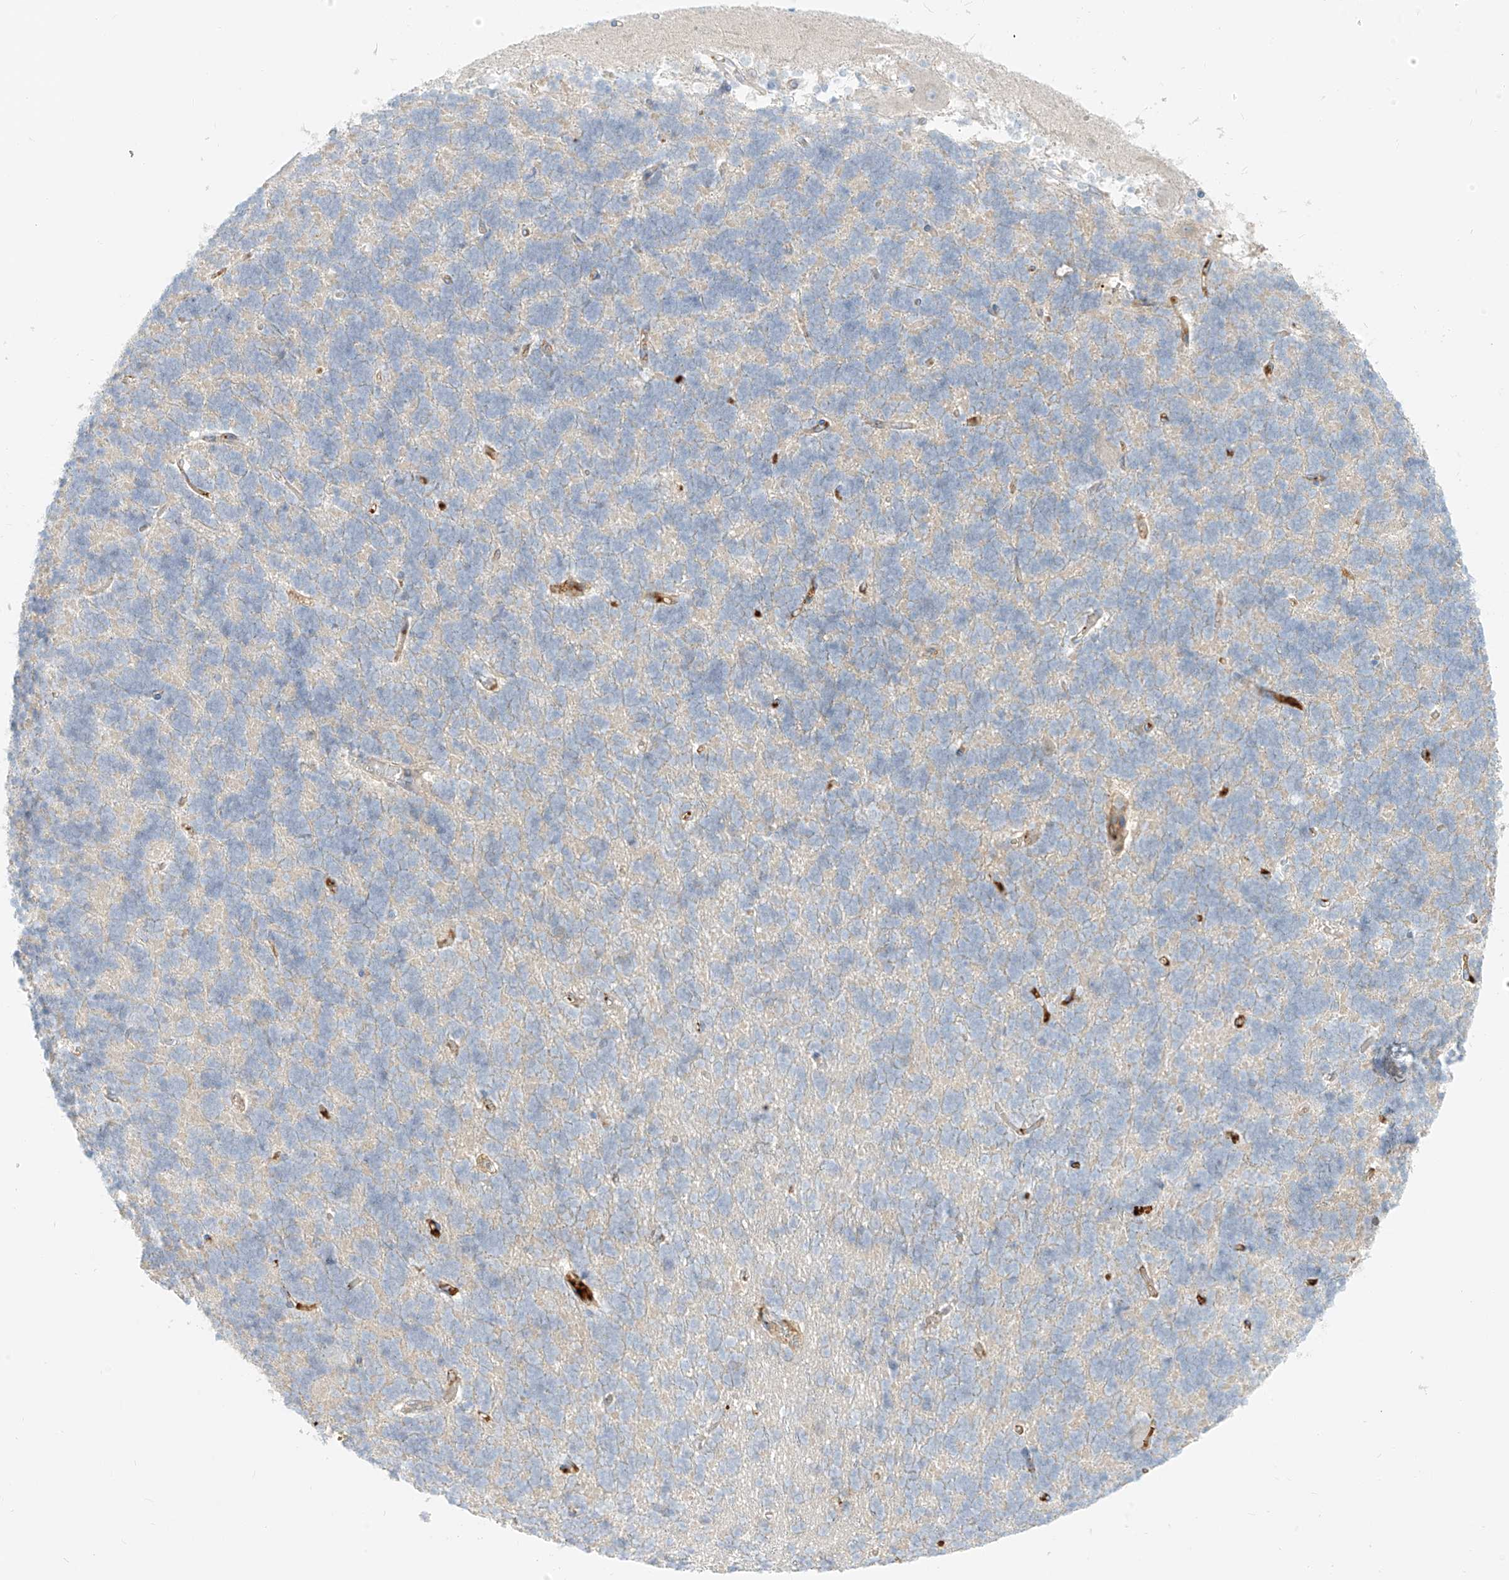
{"staining": {"intensity": "moderate", "quantity": "<25%", "location": "cytoplasmic/membranous,nuclear"}, "tissue": "cerebellum", "cell_type": "Cells in granular layer", "image_type": "normal", "snomed": [{"axis": "morphology", "description": "Normal tissue, NOS"}, {"axis": "topography", "description": "Cerebellum"}], "caption": "Moderate cytoplasmic/membranous,nuclear protein positivity is appreciated in approximately <25% of cells in granular layer in cerebellum. Nuclei are stained in blue.", "gene": "OCSTAMP", "patient": {"sex": "male", "age": 37}}